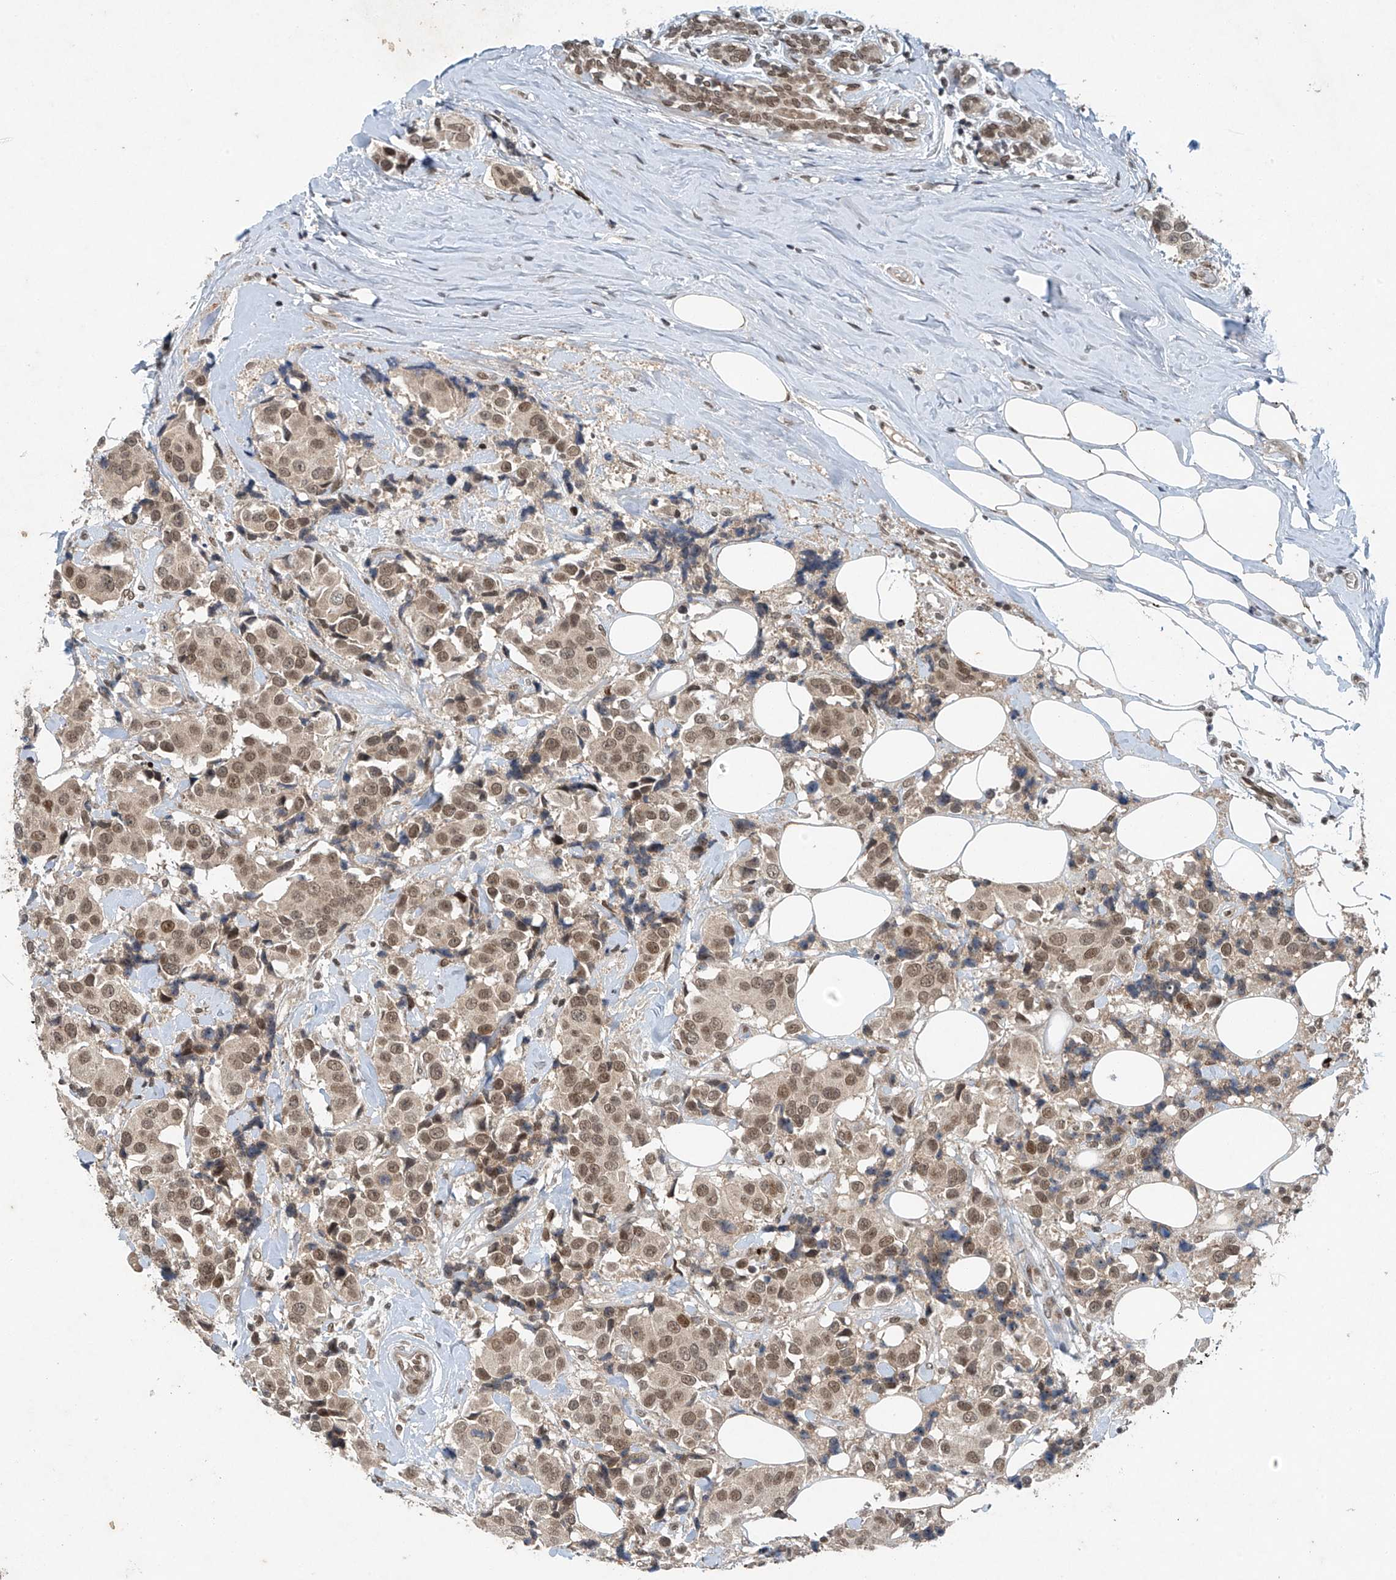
{"staining": {"intensity": "moderate", "quantity": ">75%", "location": "nuclear"}, "tissue": "breast cancer", "cell_type": "Tumor cells", "image_type": "cancer", "snomed": [{"axis": "morphology", "description": "Normal tissue, NOS"}, {"axis": "morphology", "description": "Duct carcinoma"}, {"axis": "topography", "description": "Breast"}], "caption": "High-power microscopy captured an immunohistochemistry (IHC) image of breast cancer (infiltrating ductal carcinoma), revealing moderate nuclear staining in about >75% of tumor cells.", "gene": "TAF8", "patient": {"sex": "female", "age": 39}}